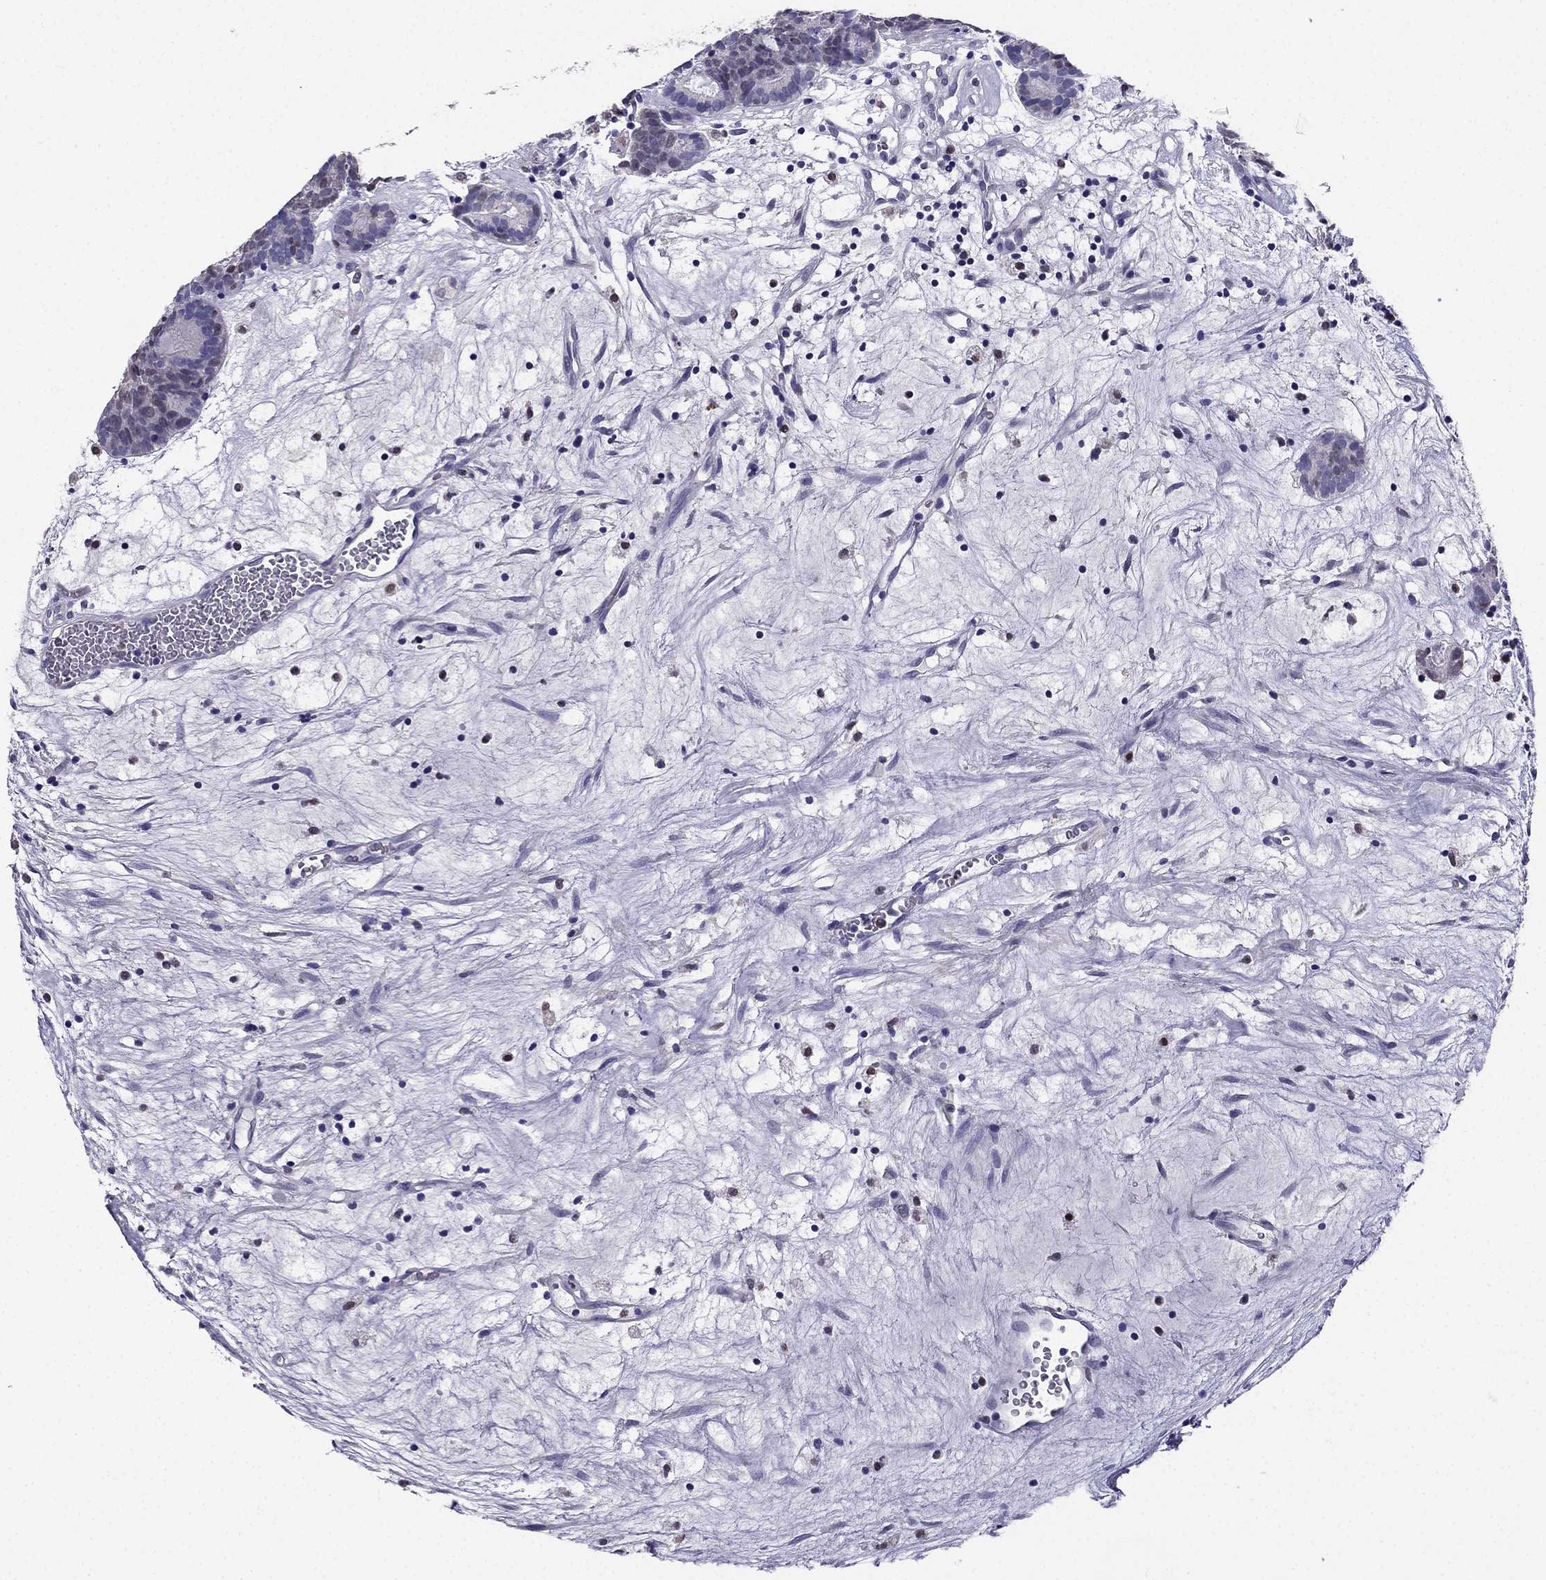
{"staining": {"intensity": "weak", "quantity": "25%-75%", "location": "nuclear"}, "tissue": "head and neck cancer", "cell_type": "Tumor cells", "image_type": "cancer", "snomed": [{"axis": "morphology", "description": "Adenocarcinoma, NOS"}, {"axis": "topography", "description": "Head-Neck"}], "caption": "DAB immunohistochemical staining of human head and neck cancer reveals weak nuclear protein expression in about 25%-75% of tumor cells. (Brightfield microscopy of DAB IHC at high magnification).", "gene": "ARID3A", "patient": {"sex": "female", "age": 81}}